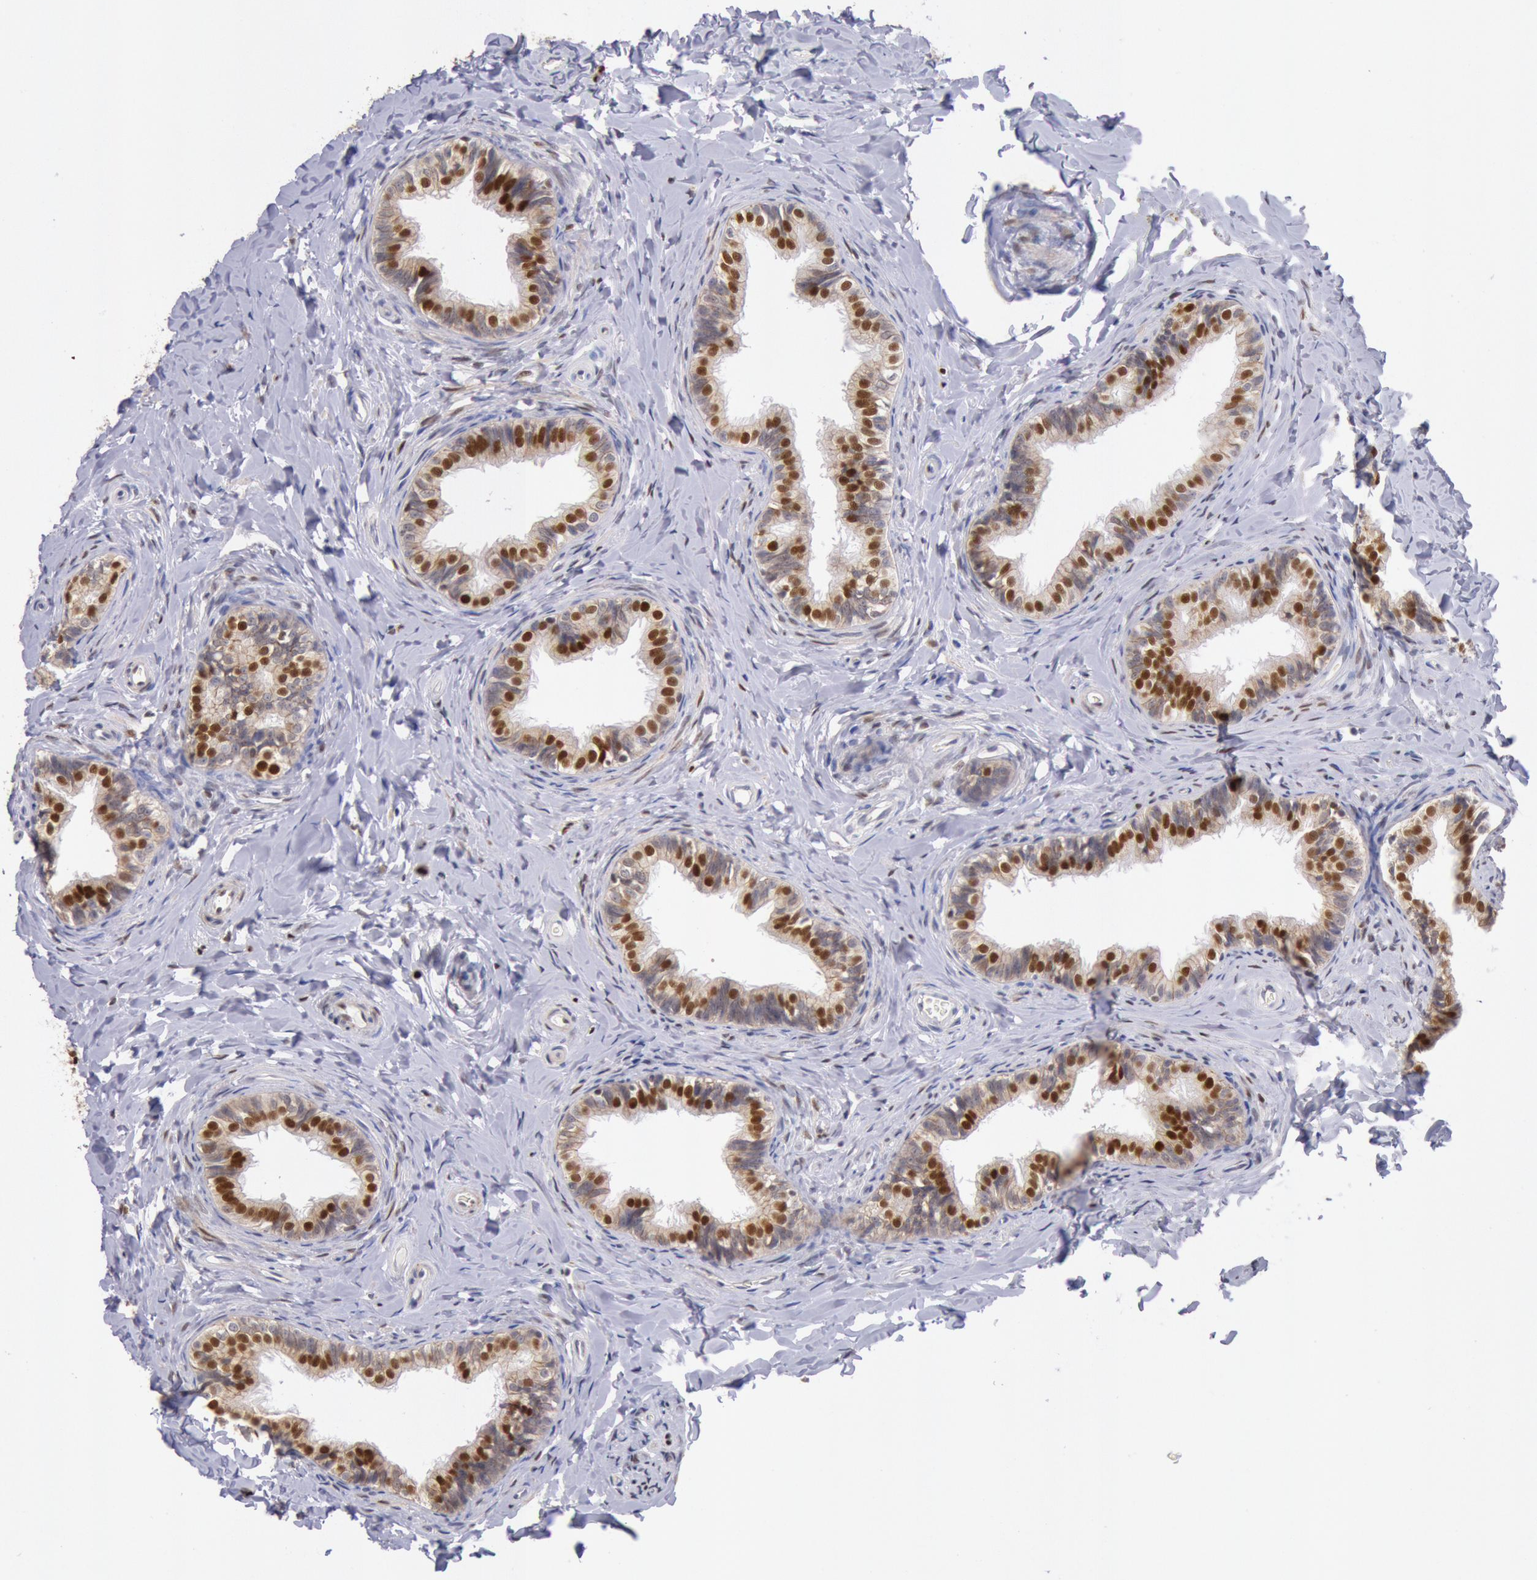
{"staining": {"intensity": "strong", "quantity": ">75%", "location": "nuclear"}, "tissue": "epididymis", "cell_type": "Glandular cells", "image_type": "normal", "snomed": [{"axis": "morphology", "description": "Normal tissue, NOS"}, {"axis": "topography", "description": "Epididymis"}], "caption": "The micrograph shows a brown stain indicating the presence of a protein in the nuclear of glandular cells in epididymis. (DAB (3,3'-diaminobenzidine) IHC with brightfield microscopy, high magnification).", "gene": "RPS6KA5", "patient": {"sex": "male", "age": 26}}